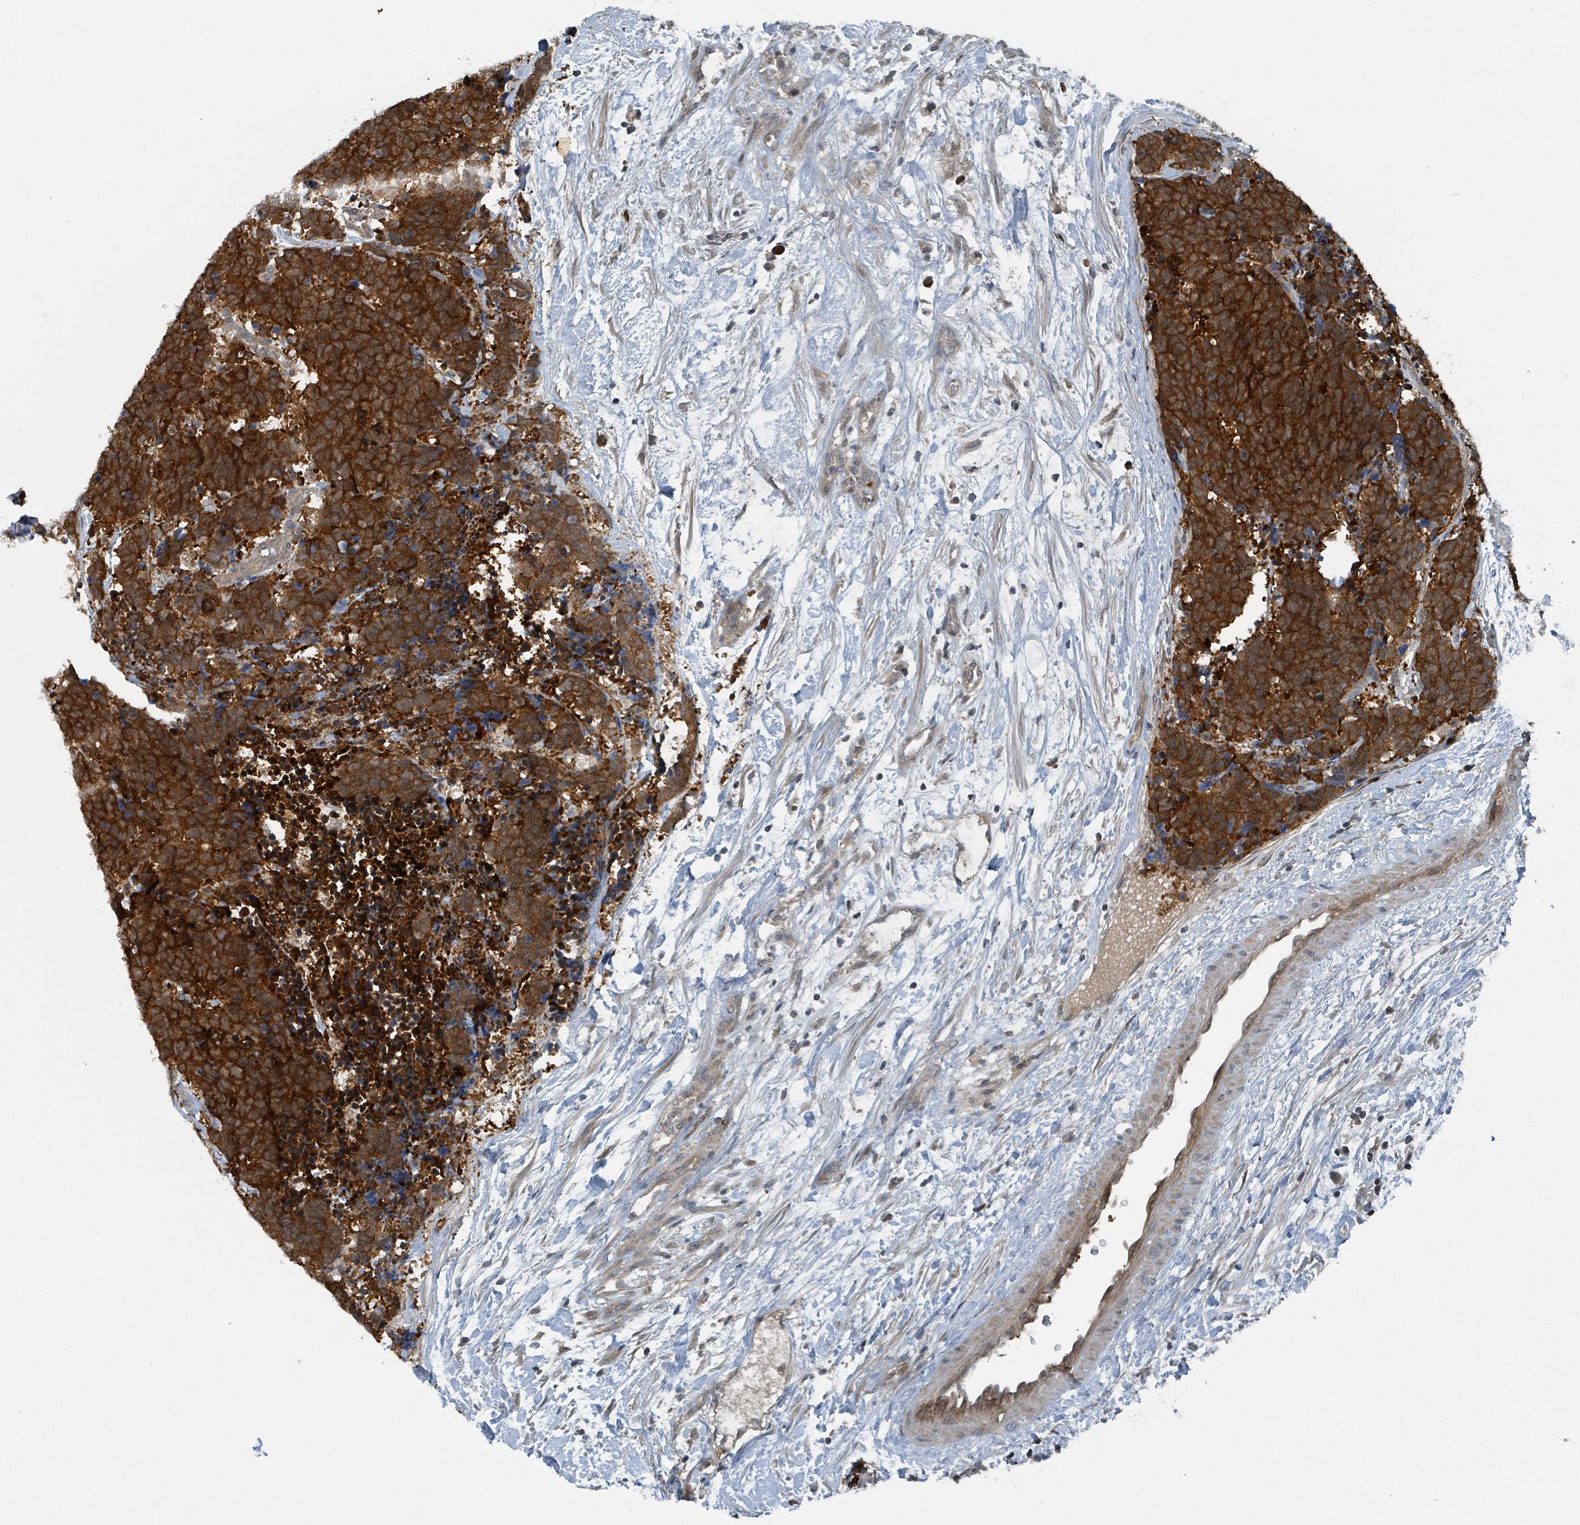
{"staining": {"intensity": "strong", "quantity": ">75%", "location": "cytoplasmic/membranous"}, "tissue": "carcinoid", "cell_type": "Tumor cells", "image_type": "cancer", "snomed": [{"axis": "morphology", "description": "Carcinoma, NOS"}, {"axis": "morphology", "description": "Carcinoid, malignant, NOS"}, {"axis": "topography", "description": "Prostate"}], "caption": "A high-resolution photomicrograph shows immunohistochemistry (IHC) staining of carcinoid, which displays strong cytoplasmic/membranous staining in about >75% of tumor cells. (Stains: DAB in brown, nuclei in blue, Microscopy: brightfield microscopy at high magnification).", "gene": "GOLGA7", "patient": {"sex": "male", "age": 57}}